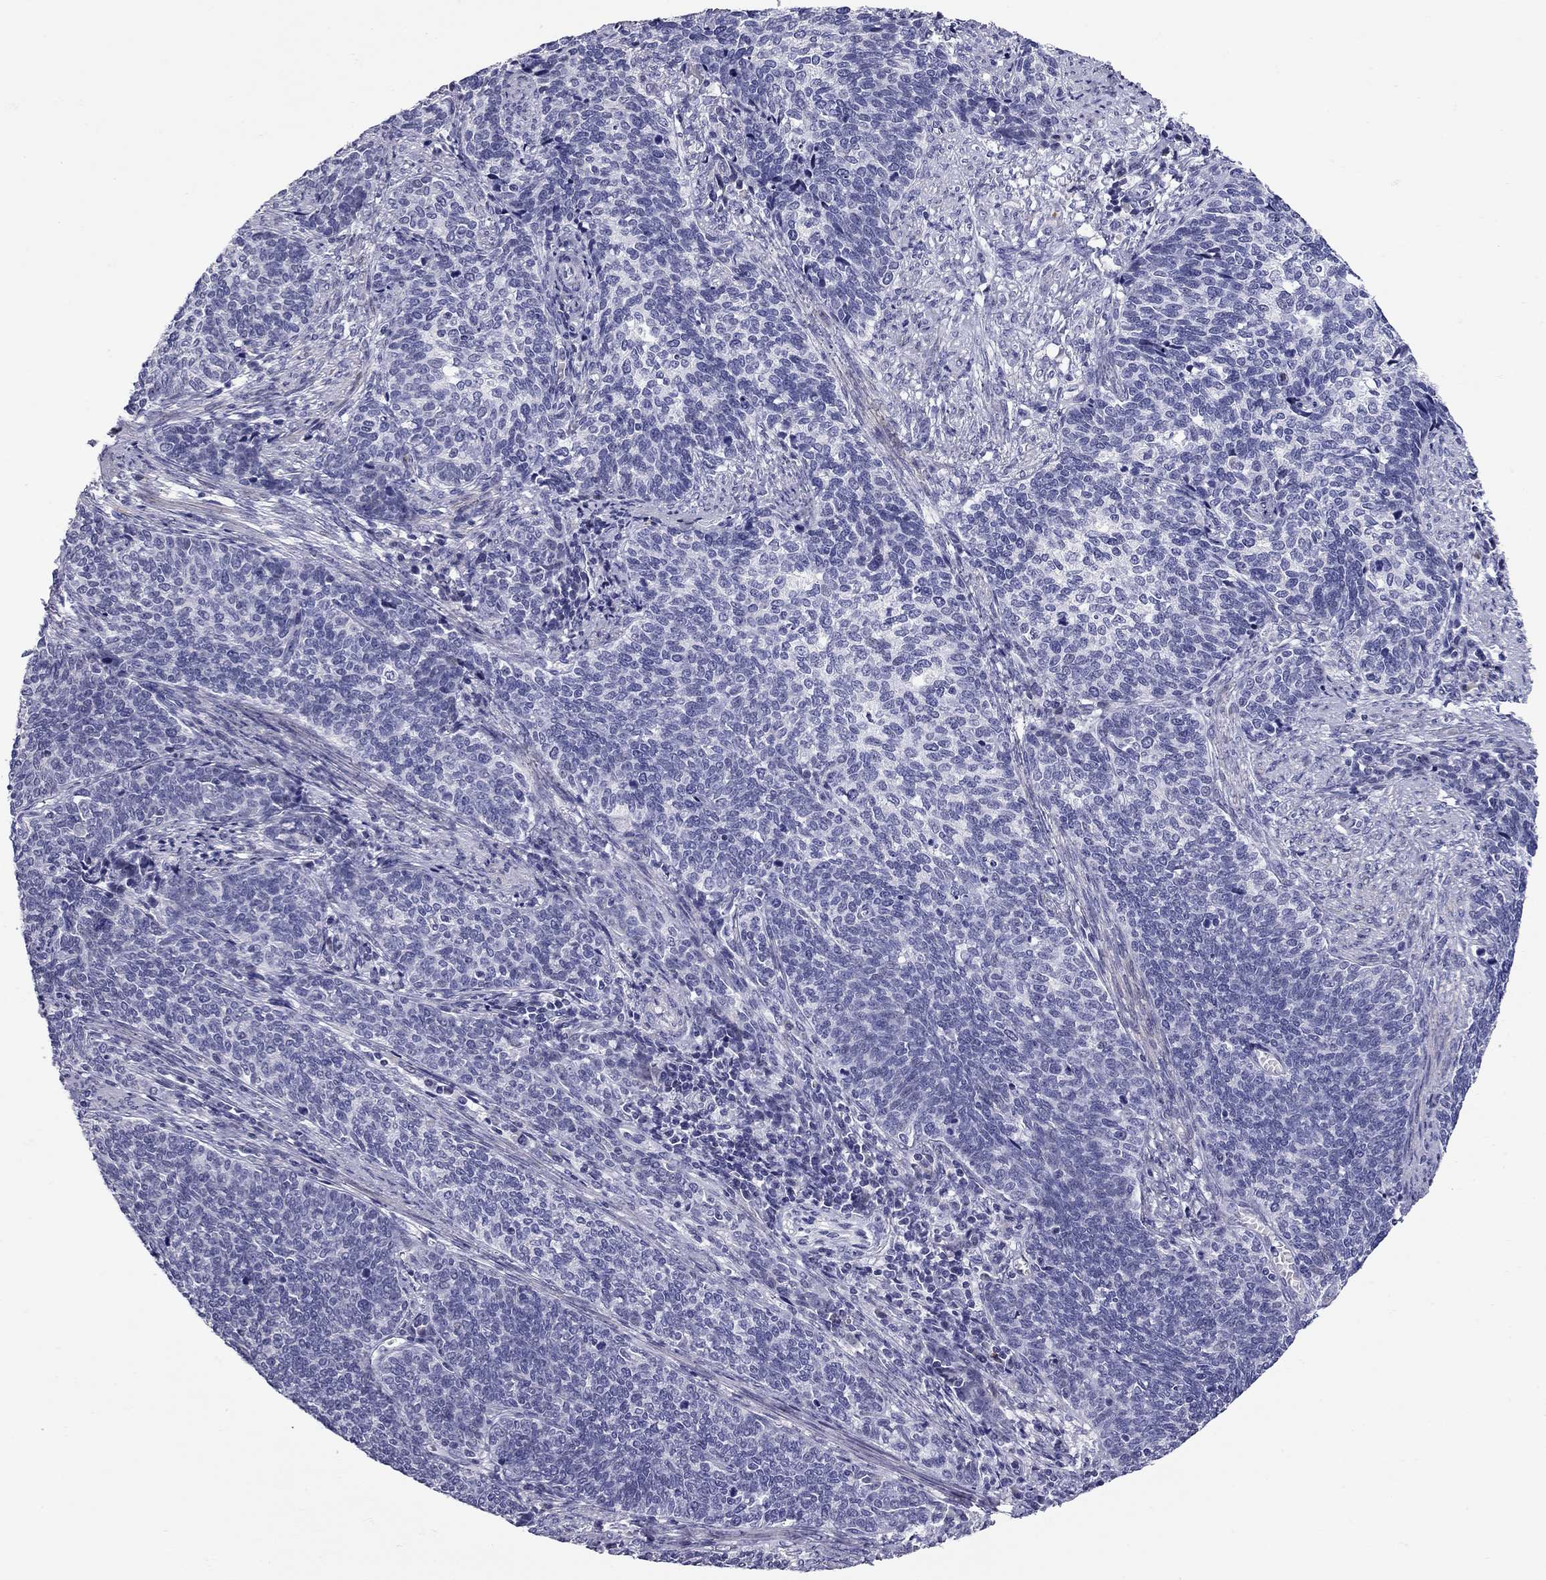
{"staining": {"intensity": "negative", "quantity": "none", "location": "none"}, "tissue": "cervical cancer", "cell_type": "Tumor cells", "image_type": "cancer", "snomed": [{"axis": "morphology", "description": "Squamous cell carcinoma, NOS"}, {"axis": "topography", "description": "Cervix"}], "caption": "Human cervical cancer stained for a protein using IHC displays no staining in tumor cells.", "gene": "C8orf88", "patient": {"sex": "female", "age": 39}}